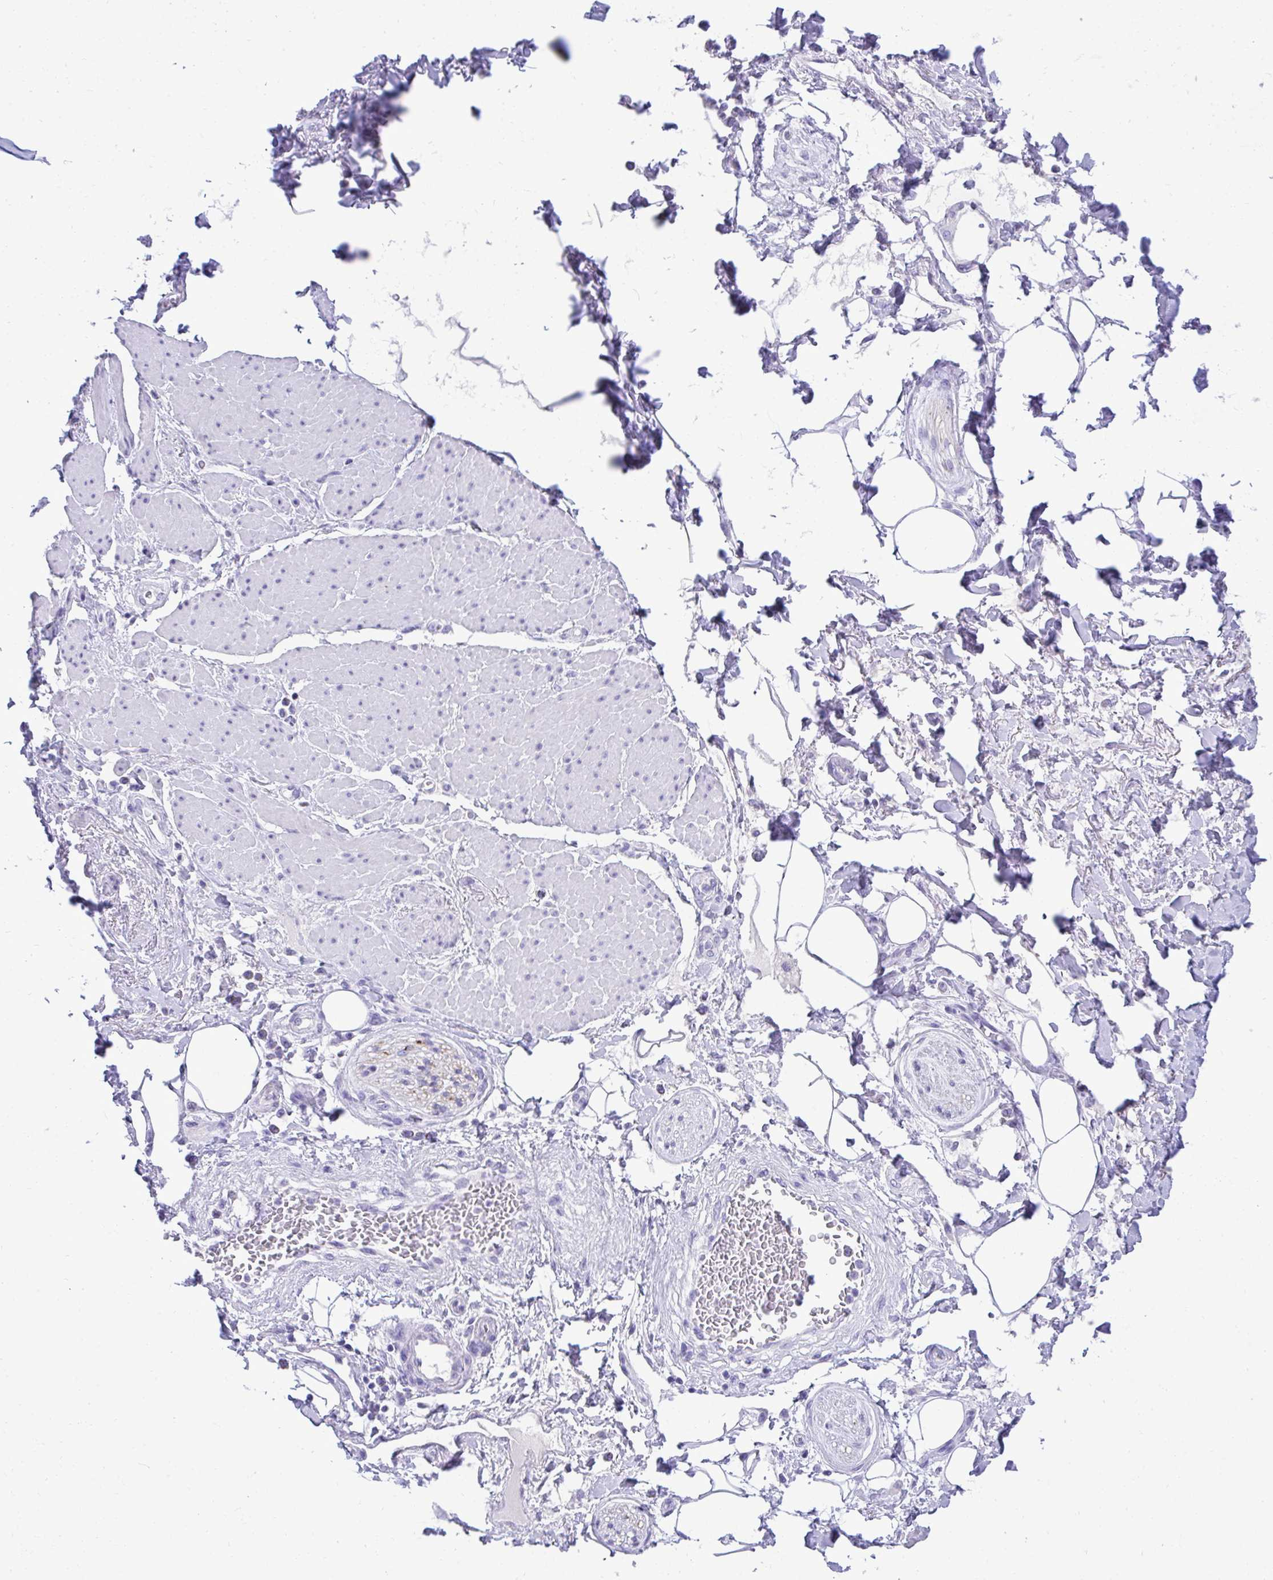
{"staining": {"intensity": "negative", "quantity": "none", "location": "none"}, "tissue": "adipose tissue", "cell_type": "Adipocytes", "image_type": "normal", "snomed": [{"axis": "morphology", "description": "Normal tissue, NOS"}, {"axis": "topography", "description": "Vagina"}, {"axis": "topography", "description": "Peripheral nerve tissue"}], "caption": "High power microscopy image of an IHC histopathology image of benign adipose tissue, revealing no significant expression in adipocytes.", "gene": "PGM2L1", "patient": {"sex": "female", "age": 71}}